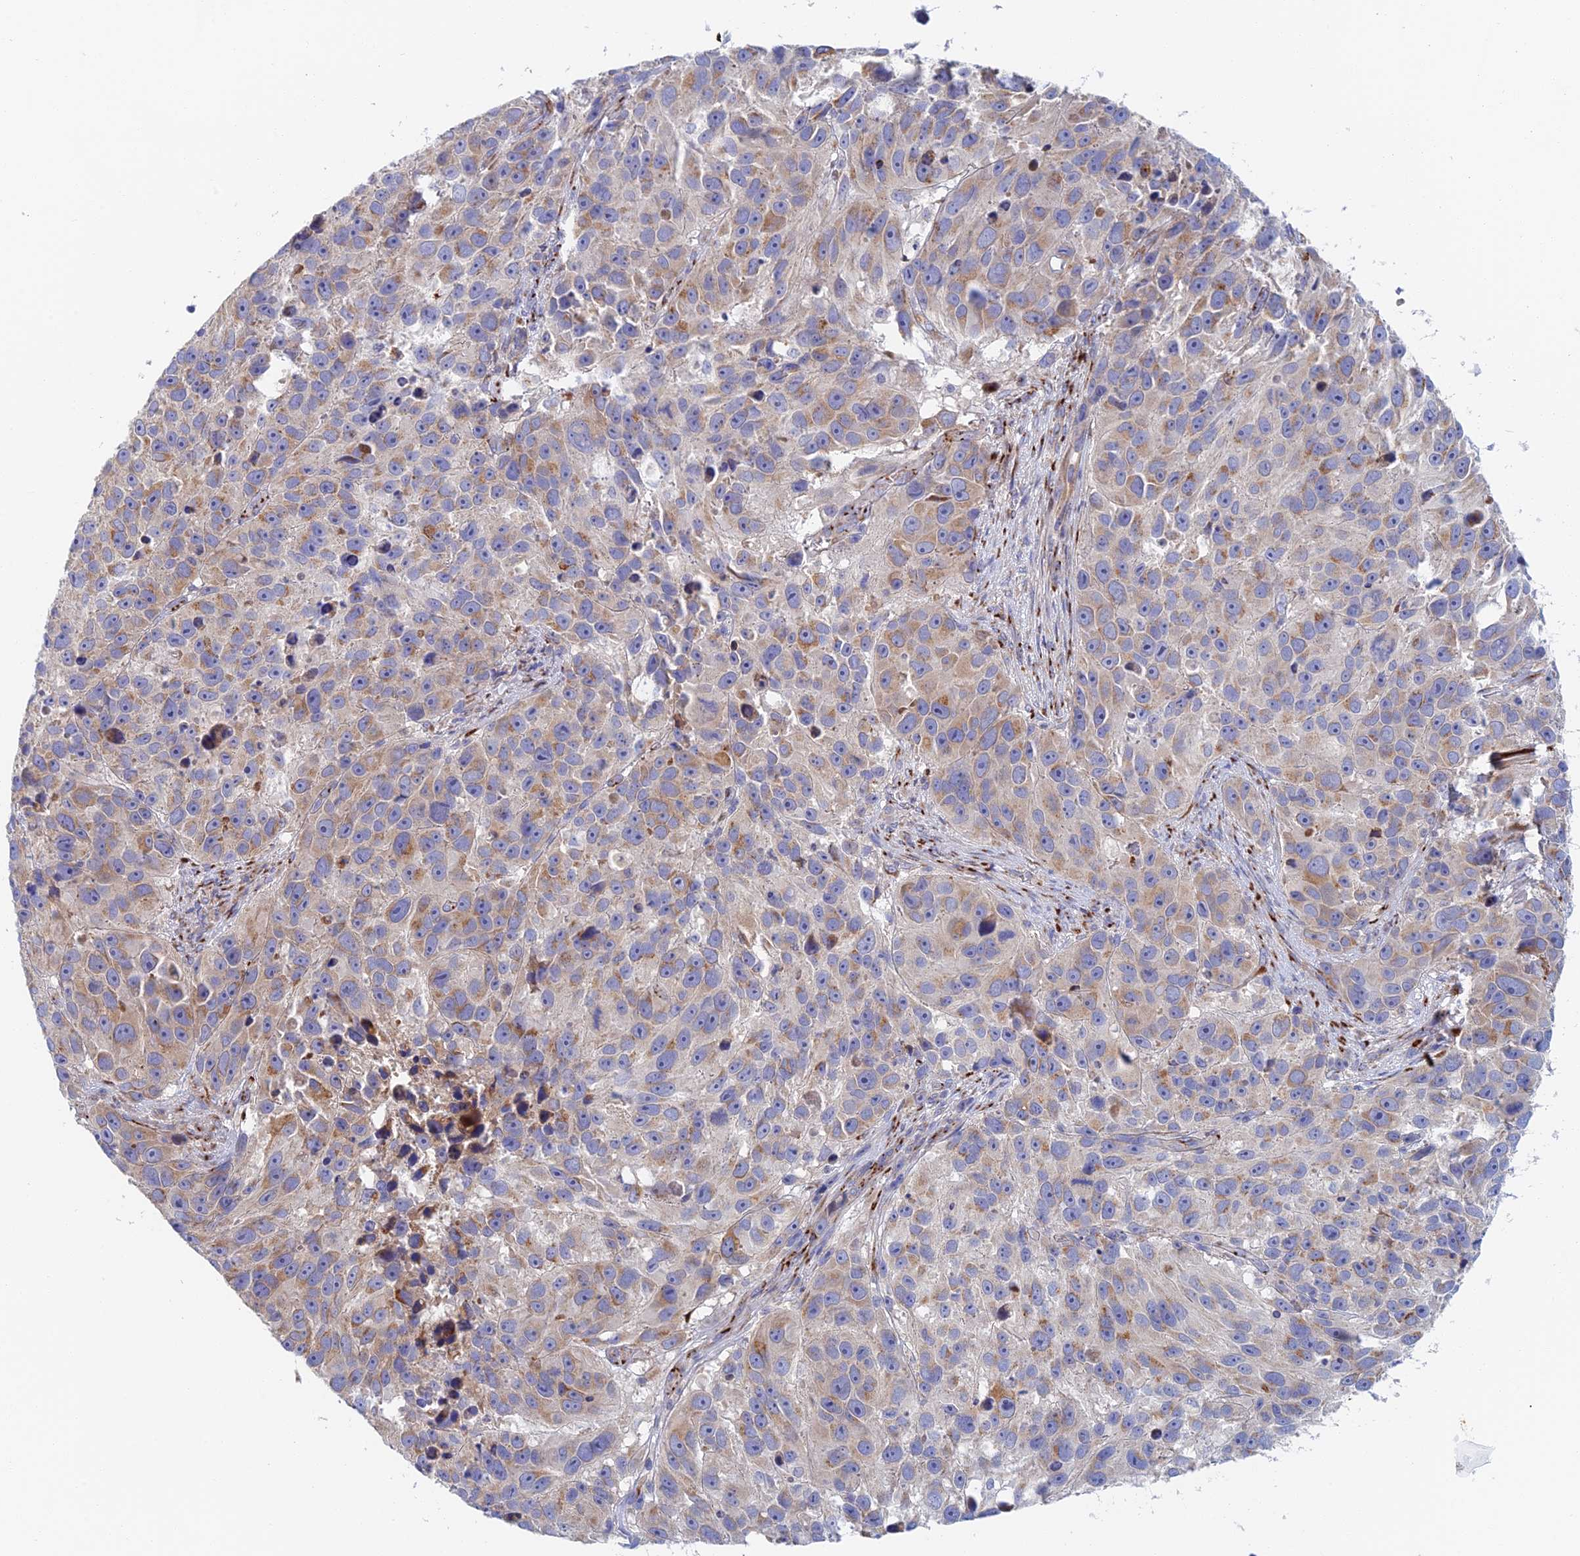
{"staining": {"intensity": "weak", "quantity": ">75%", "location": "cytoplasmic/membranous"}, "tissue": "melanoma", "cell_type": "Tumor cells", "image_type": "cancer", "snomed": [{"axis": "morphology", "description": "Malignant melanoma, NOS"}, {"axis": "topography", "description": "Skin"}], "caption": "Weak cytoplasmic/membranous positivity for a protein is appreciated in approximately >75% of tumor cells of malignant melanoma using IHC.", "gene": "SLC24A3", "patient": {"sex": "male", "age": 84}}